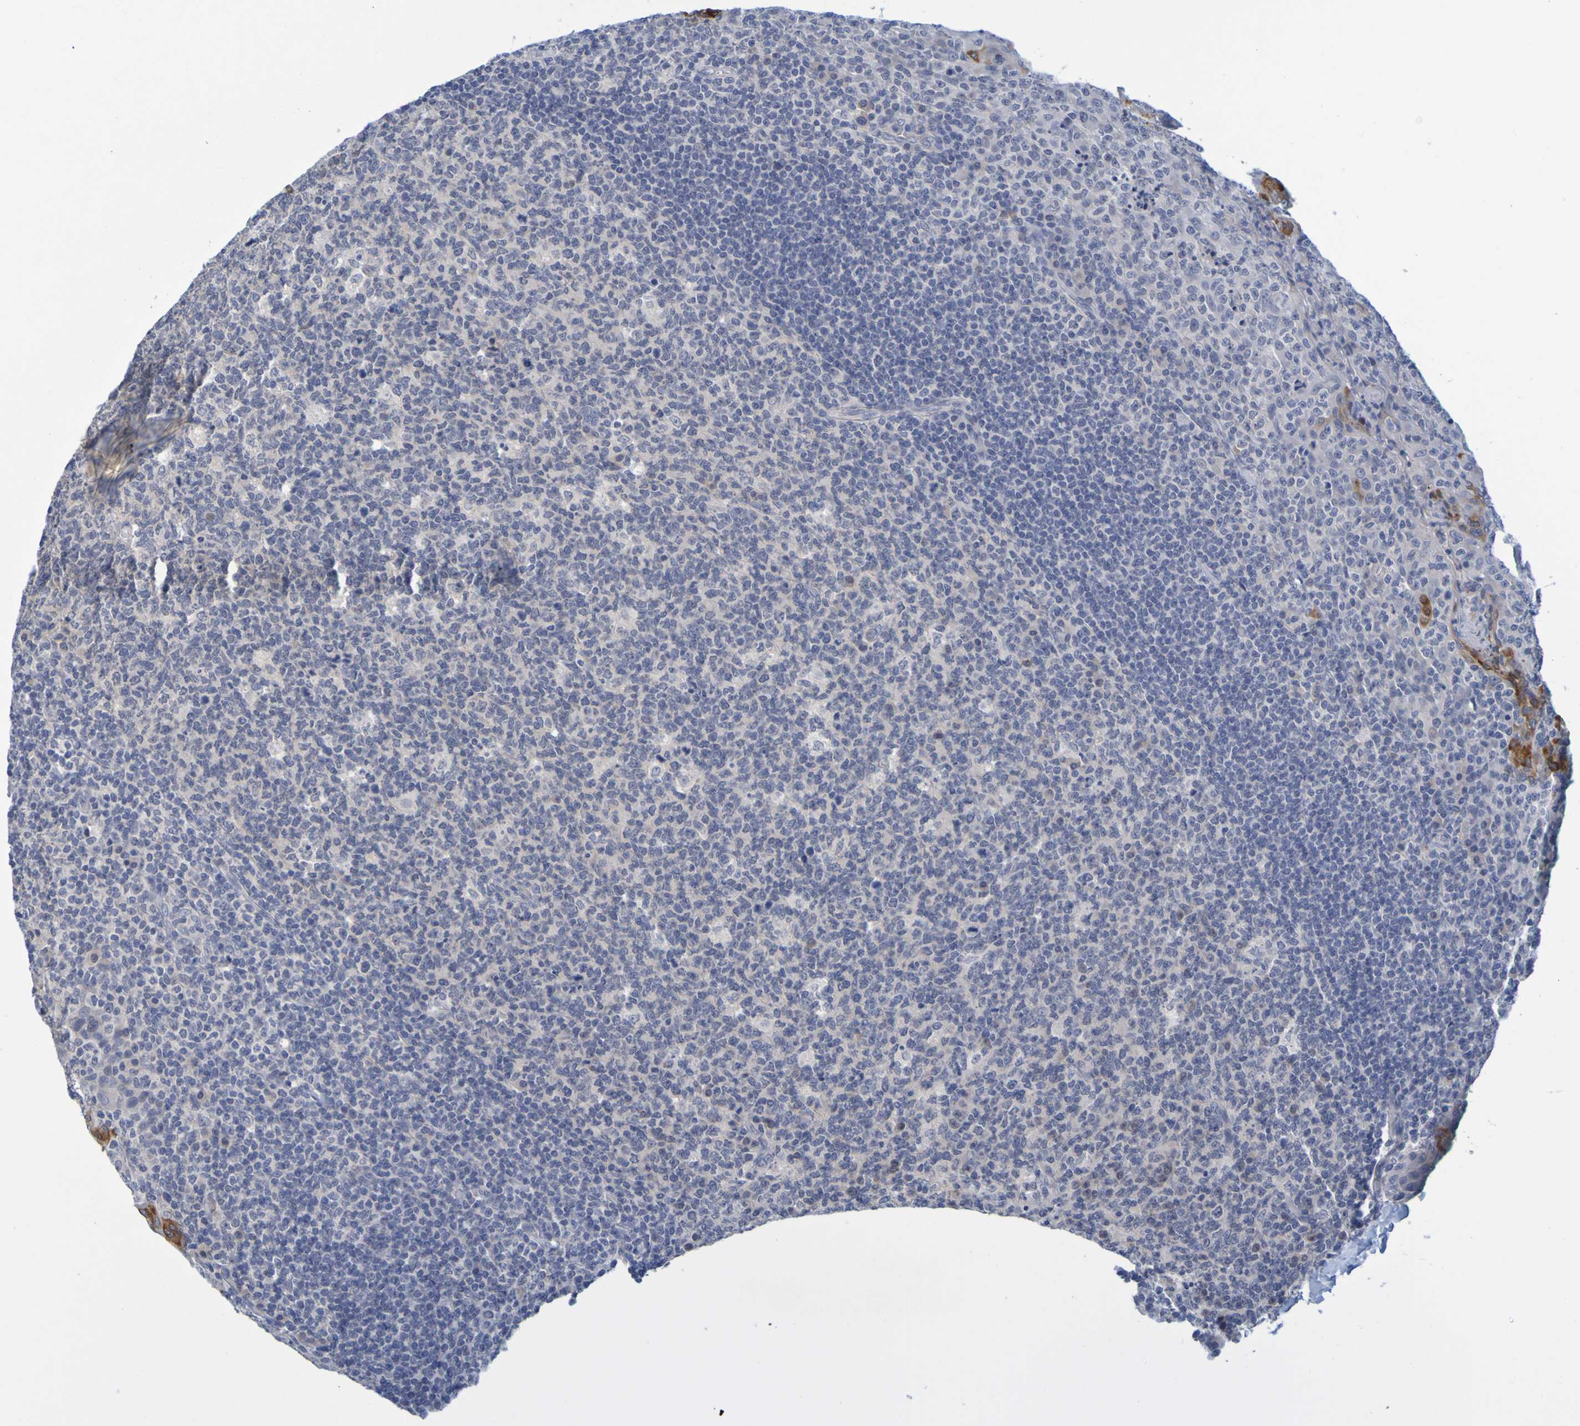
{"staining": {"intensity": "negative", "quantity": "none", "location": "none"}, "tissue": "tonsil", "cell_type": "Germinal center cells", "image_type": "normal", "snomed": [{"axis": "morphology", "description": "Normal tissue, NOS"}, {"axis": "topography", "description": "Tonsil"}], "caption": "Unremarkable tonsil was stained to show a protein in brown. There is no significant expression in germinal center cells. Nuclei are stained in blue.", "gene": "ENDOU", "patient": {"sex": "male", "age": 17}}